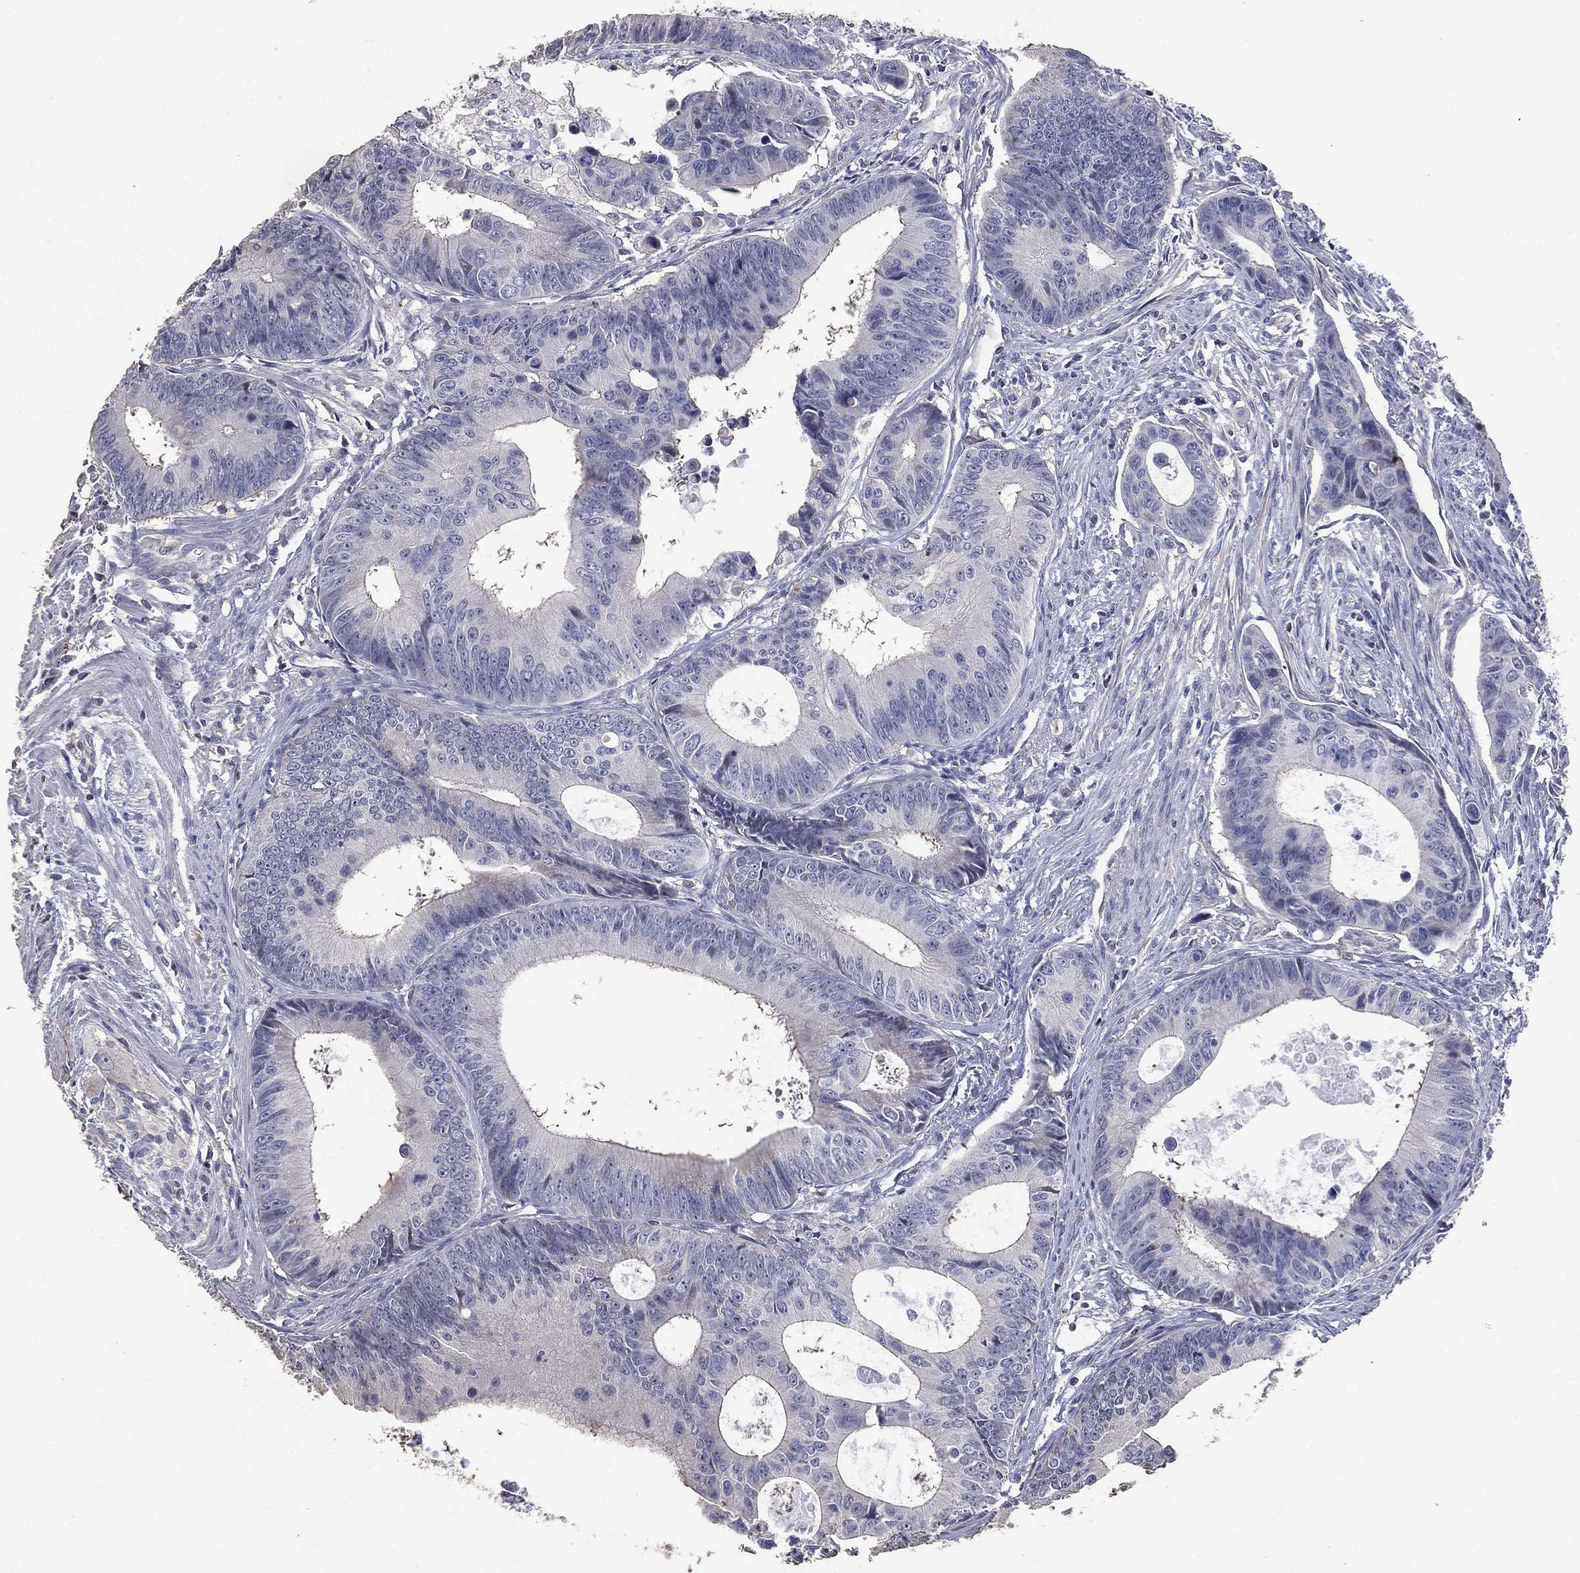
{"staining": {"intensity": "negative", "quantity": "none", "location": "none"}, "tissue": "colorectal cancer", "cell_type": "Tumor cells", "image_type": "cancer", "snomed": [{"axis": "morphology", "description": "Adenocarcinoma, NOS"}, {"axis": "topography", "description": "Colon"}], "caption": "Tumor cells show no significant protein staining in adenocarcinoma (colorectal).", "gene": "ADPRHL1", "patient": {"sex": "female", "age": 87}}